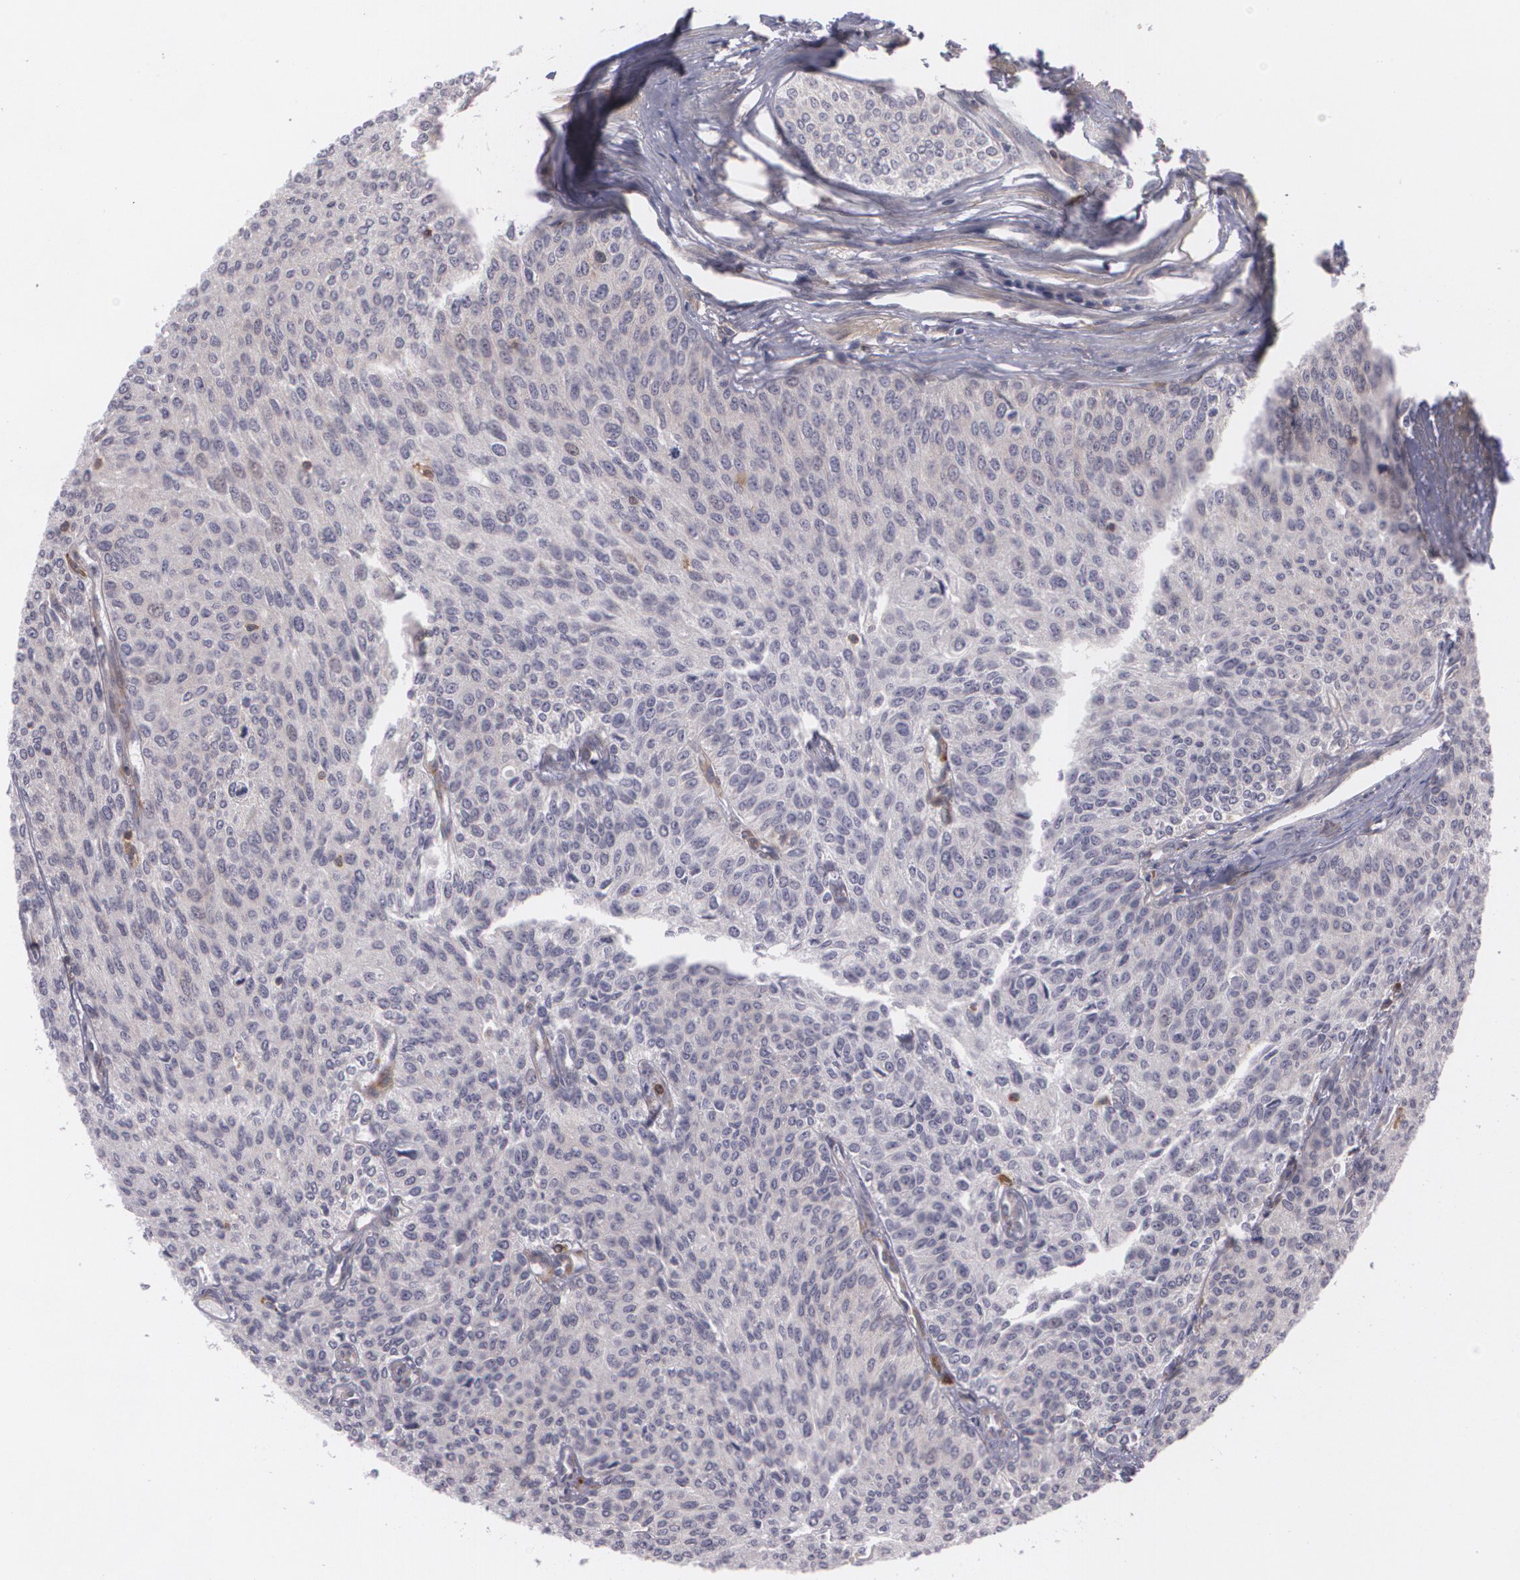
{"staining": {"intensity": "negative", "quantity": "none", "location": "none"}, "tissue": "urothelial cancer", "cell_type": "Tumor cells", "image_type": "cancer", "snomed": [{"axis": "morphology", "description": "Urothelial carcinoma, Low grade"}, {"axis": "topography", "description": "Urinary bladder"}], "caption": "This is an immunohistochemistry histopathology image of urothelial carcinoma (low-grade). There is no positivity in tumor cells.", "gene": "BIN1", "patient": {"sex": "female", "age": 73}}